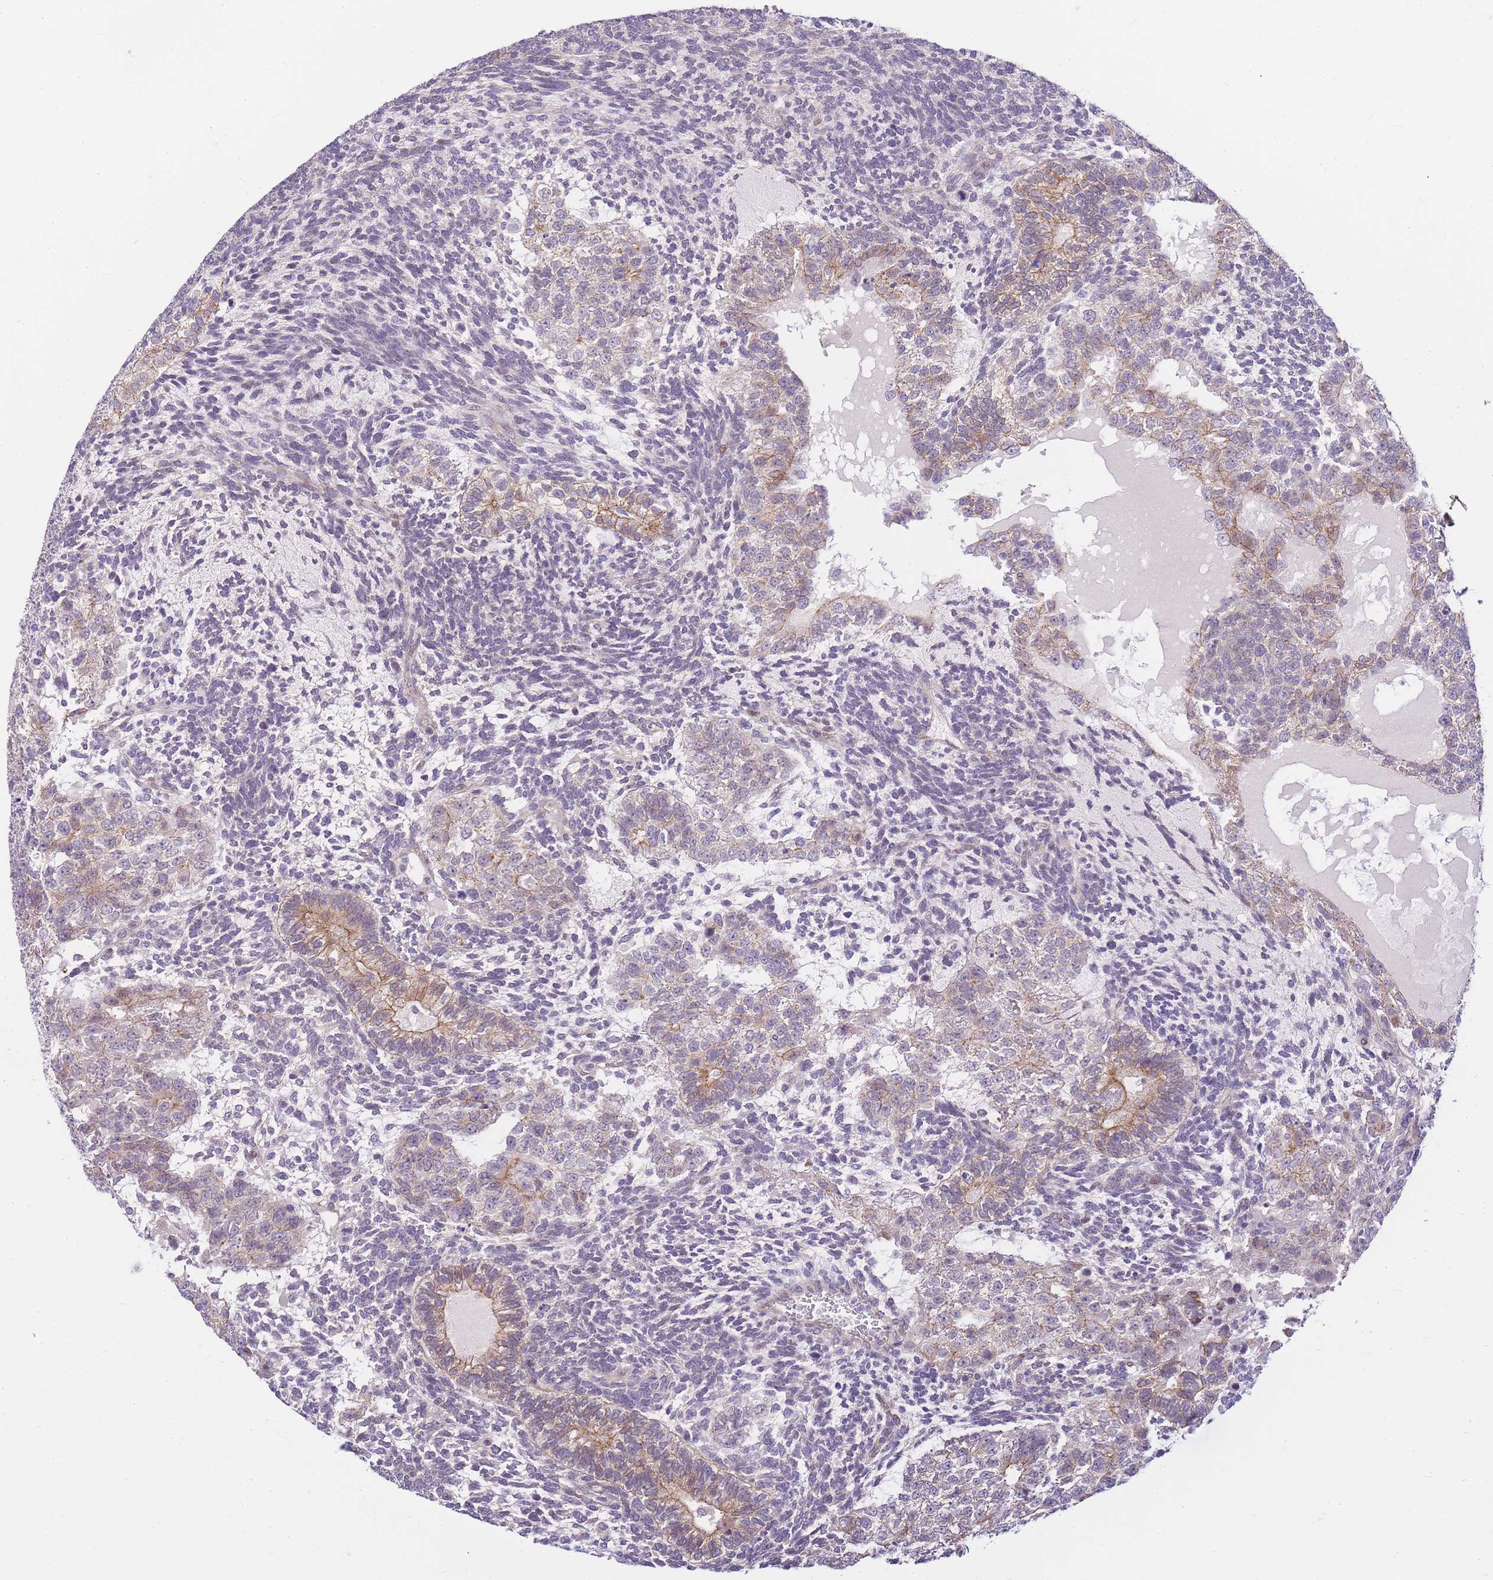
{"staining": {"intensity": "moderate", "quantity": "<25%", "location": "cytoplasmic/membranous"}, "tissue": "testis cancer", "cell_type": "Tumor cells", "image_type": "cancer", "snomed": [{"axis": "morphology", "description": "Carcinoma, Embryonal, NOS"}, {"axis": "topography", "description": "Testis"}], "caption": "Human testis cancer stained with a protein marker displays moderate staining in tumor cells.", "gene": "CLBA1", "patient": {"sex": "male", "age": 23}}